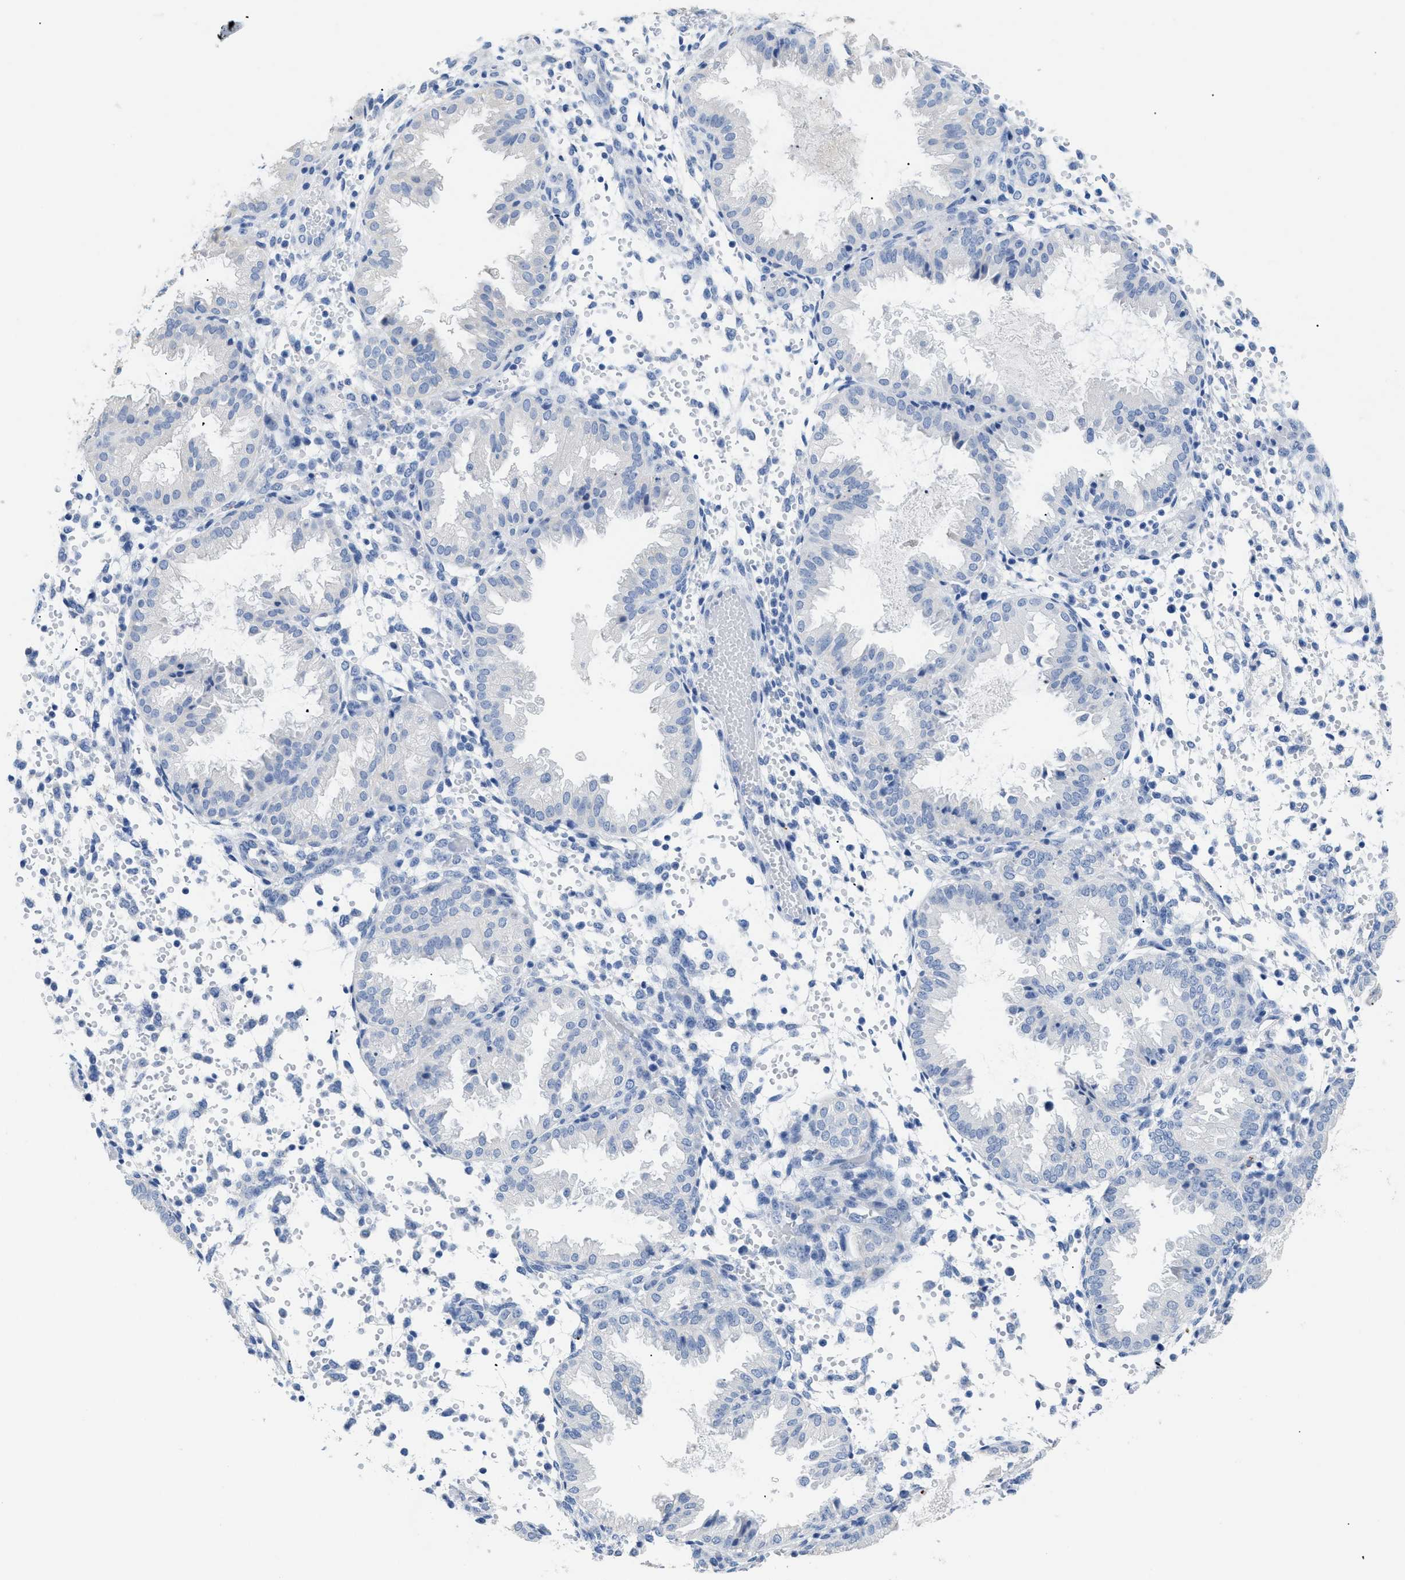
{"staining": {"intensity": "negative", "quantity": "none", "location": "none"}, "tissue": "endometrium", "cell_type": "Cells in endometrial stroma", "image_type": "normal", "snomed": [{"axis": "morphology", "description": "Normal tissue, NOS"}, {"axis": "topography", "description": "Endometrium"}], "caption": "Human endometrium stained for a protein using immunohistochemistry (IHC) shows no positivity in cells in endometrial stroma.", "gene": "APOBEC2", "patient": {"sex": "female", "age": 33}}